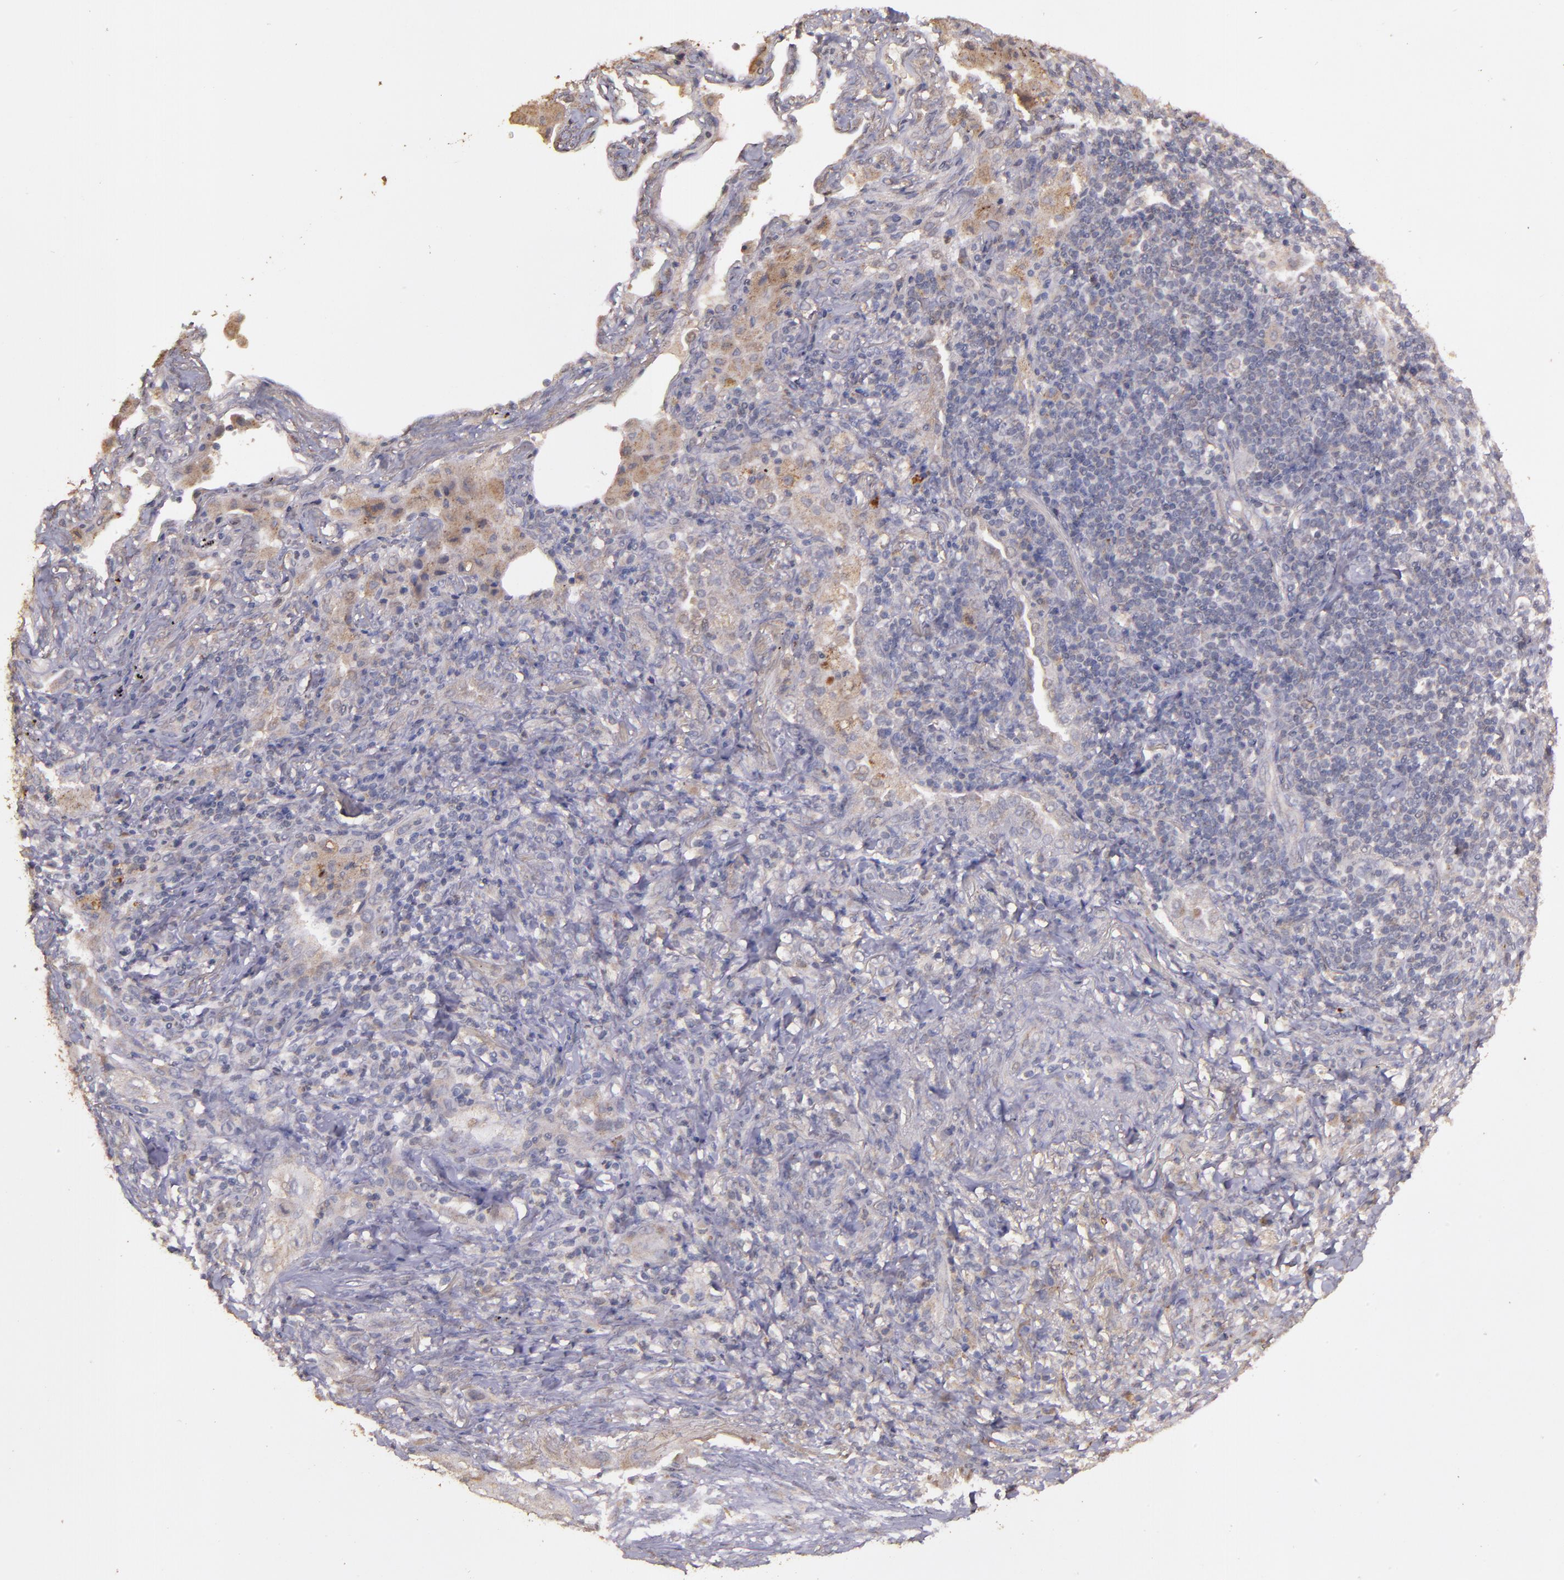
{"staining": {"intensity": "weak", "quantity": ">75%", "location": "cytoplasmic/membranous"}, "tissue": "lung cancer", "cell_type": "Tumor cells", "image_type": "cancer", "snomed": [{"axis": "morphology", "description": "Squamous cell carcinoma, NOS"}, {"axis": "topography", "description": "Lung"}], "caption": "Weak cytoplasmic/membranous staining for a protein is appreciated in approximately >75% of tumor cells of lung squamous cell carcinoma using immunohistochemistry.", "gene": "HECTD1", "patient": {"sex": "female", "age": 67}}